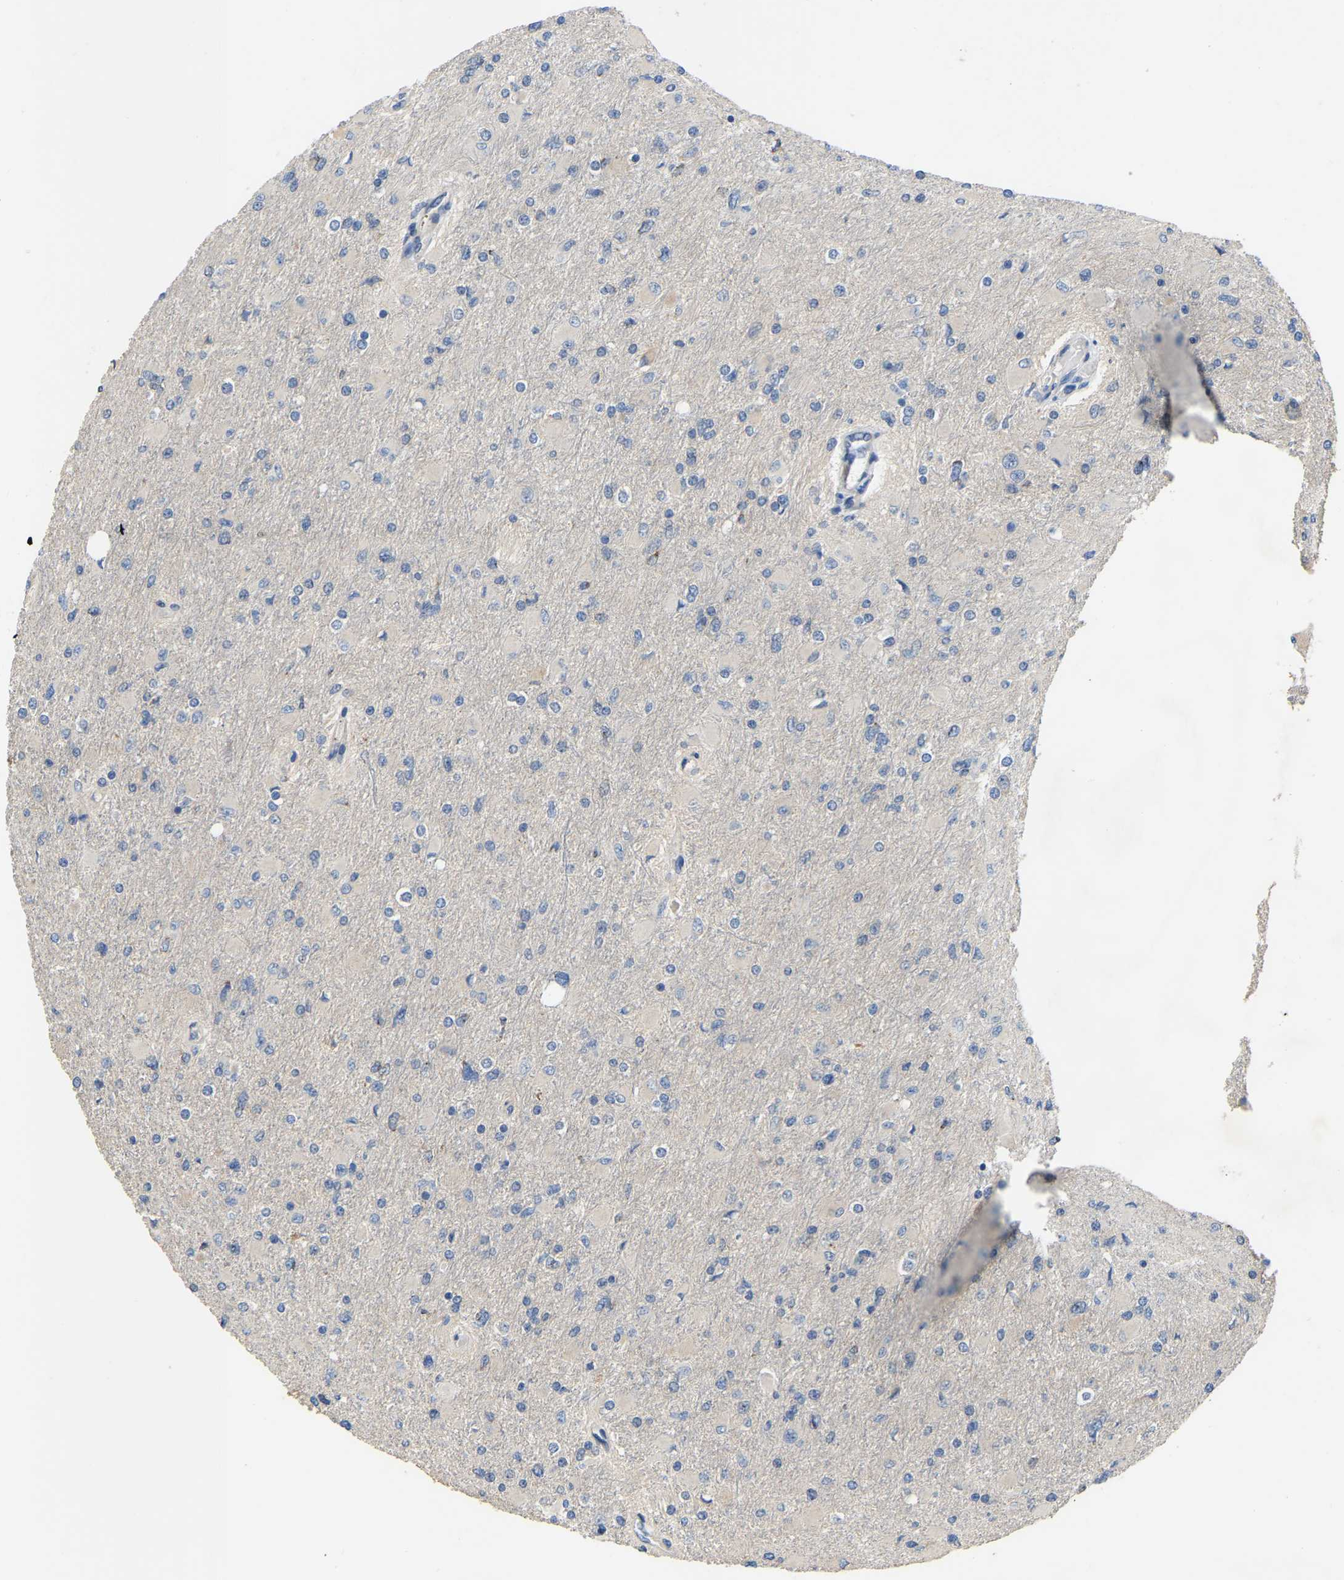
{"staining": {"intensity": "negative", "quantity": "none", "location": "none"}, "tissue": "glioma", "cell_type": "Tumor cells", "image_type": "cancer", "snomed": [{"axis": "morphology", "description": "Glioma, malignant, High grade"}, {"axis": "topography", "description": "Cerebral cortex"}], "caption": "Malignant high-grade glioma was stained to show a protein in brown. There is no significant staining in tumor cells. The staining is performed using DAB brown chromogen with nuclei counter-stained in using hematoxylin.", "gene": "HIGD2B", "patient": {"sex": "female", "age": 36}}